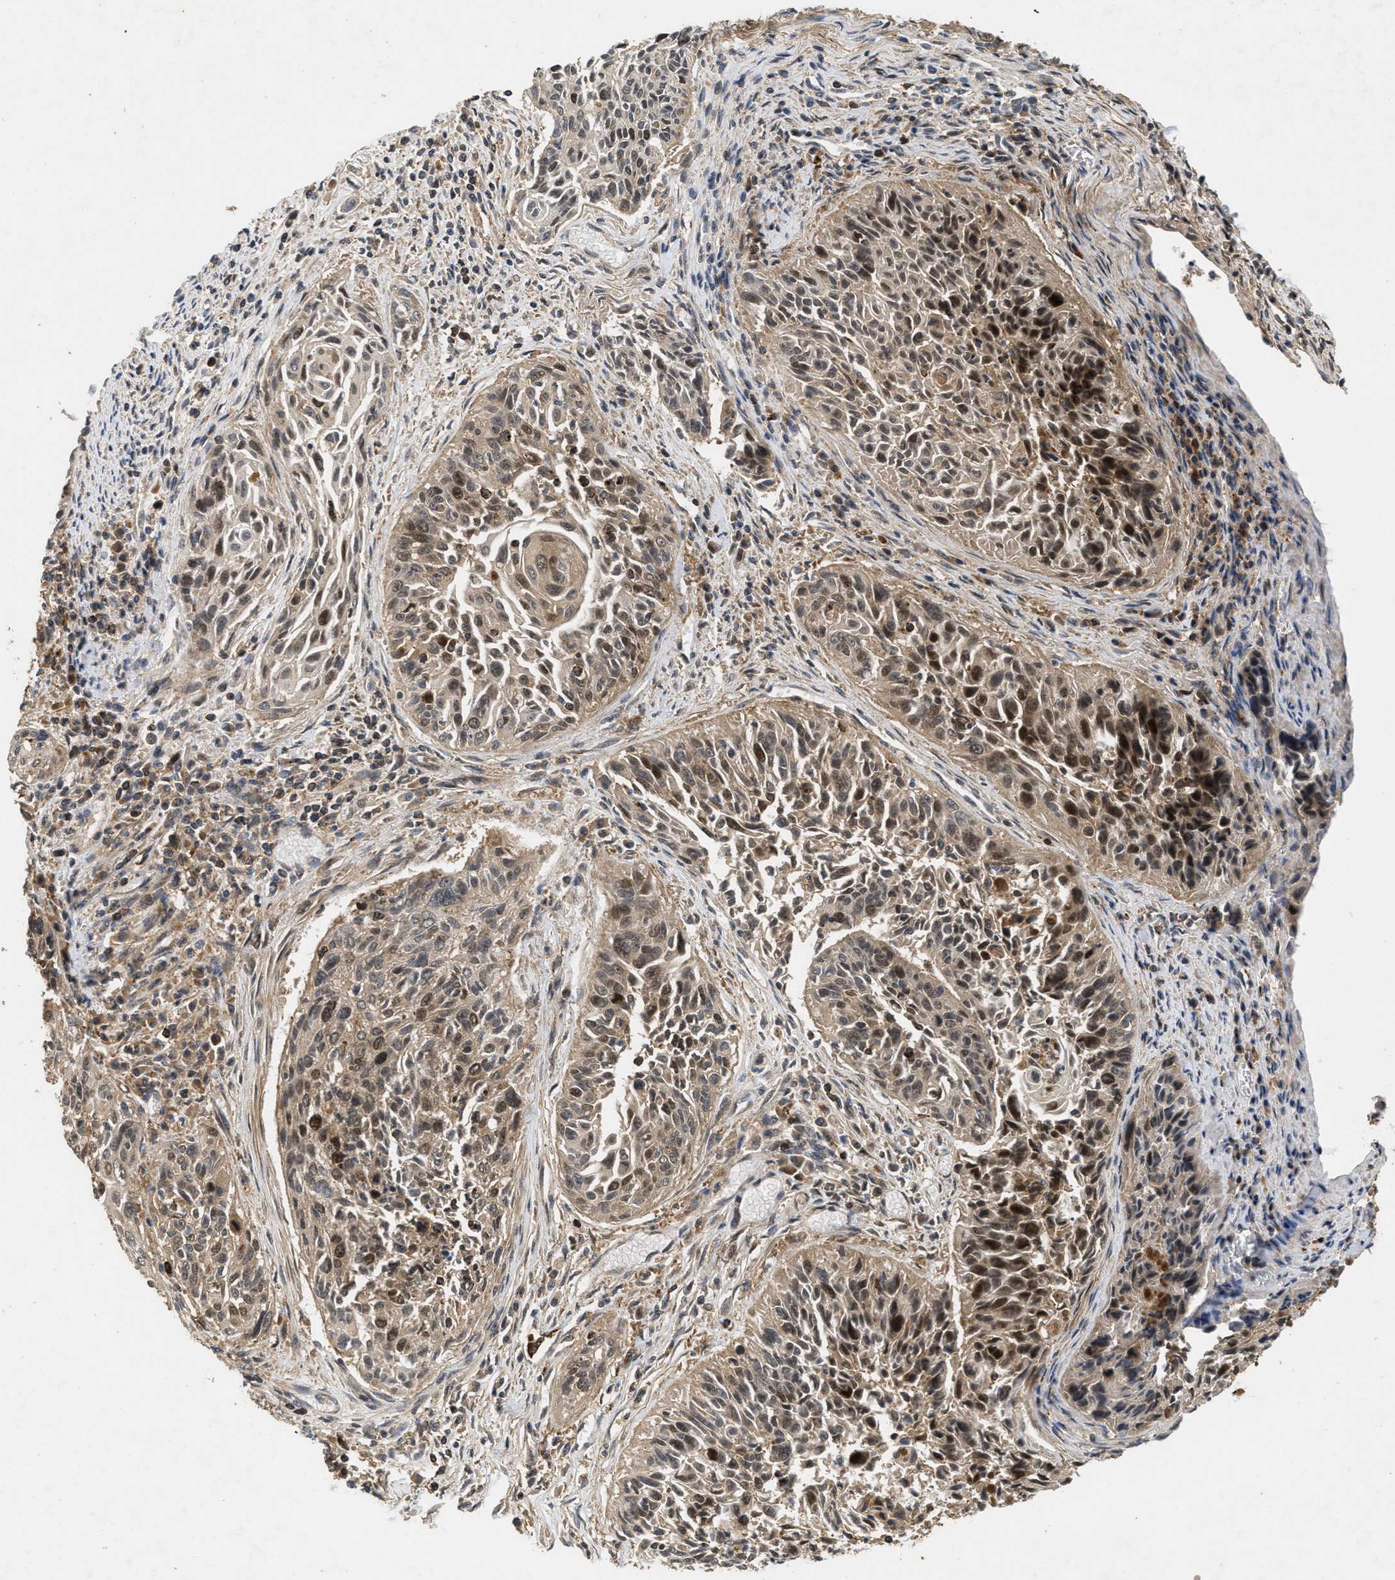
{"staining": {"intensity": "moderate", "quantity": ">75%", "location": "cytoplasmic/membranous,nuclear"}, "tissue": "cervical cancer", "cell_type": "Tumor cells", "image_type": "cancer", "snomed": [{"axis": "morphology", "description": "Squamous cell carcinoma, NOS"}, {"axis": "topography", "description": "Cervix"}], "caption": "Immunohistochemical staining of human squamous cell carcinoma (cervical) reveals moderate cytoplasmic/membranous and nuclear protein staining in approximately >75% of tumor cells. (Brightfield microscopy of DAB IHC at high magnification).", "gene": "CBR3", "patient": {"sex": "female", "age": 55}}